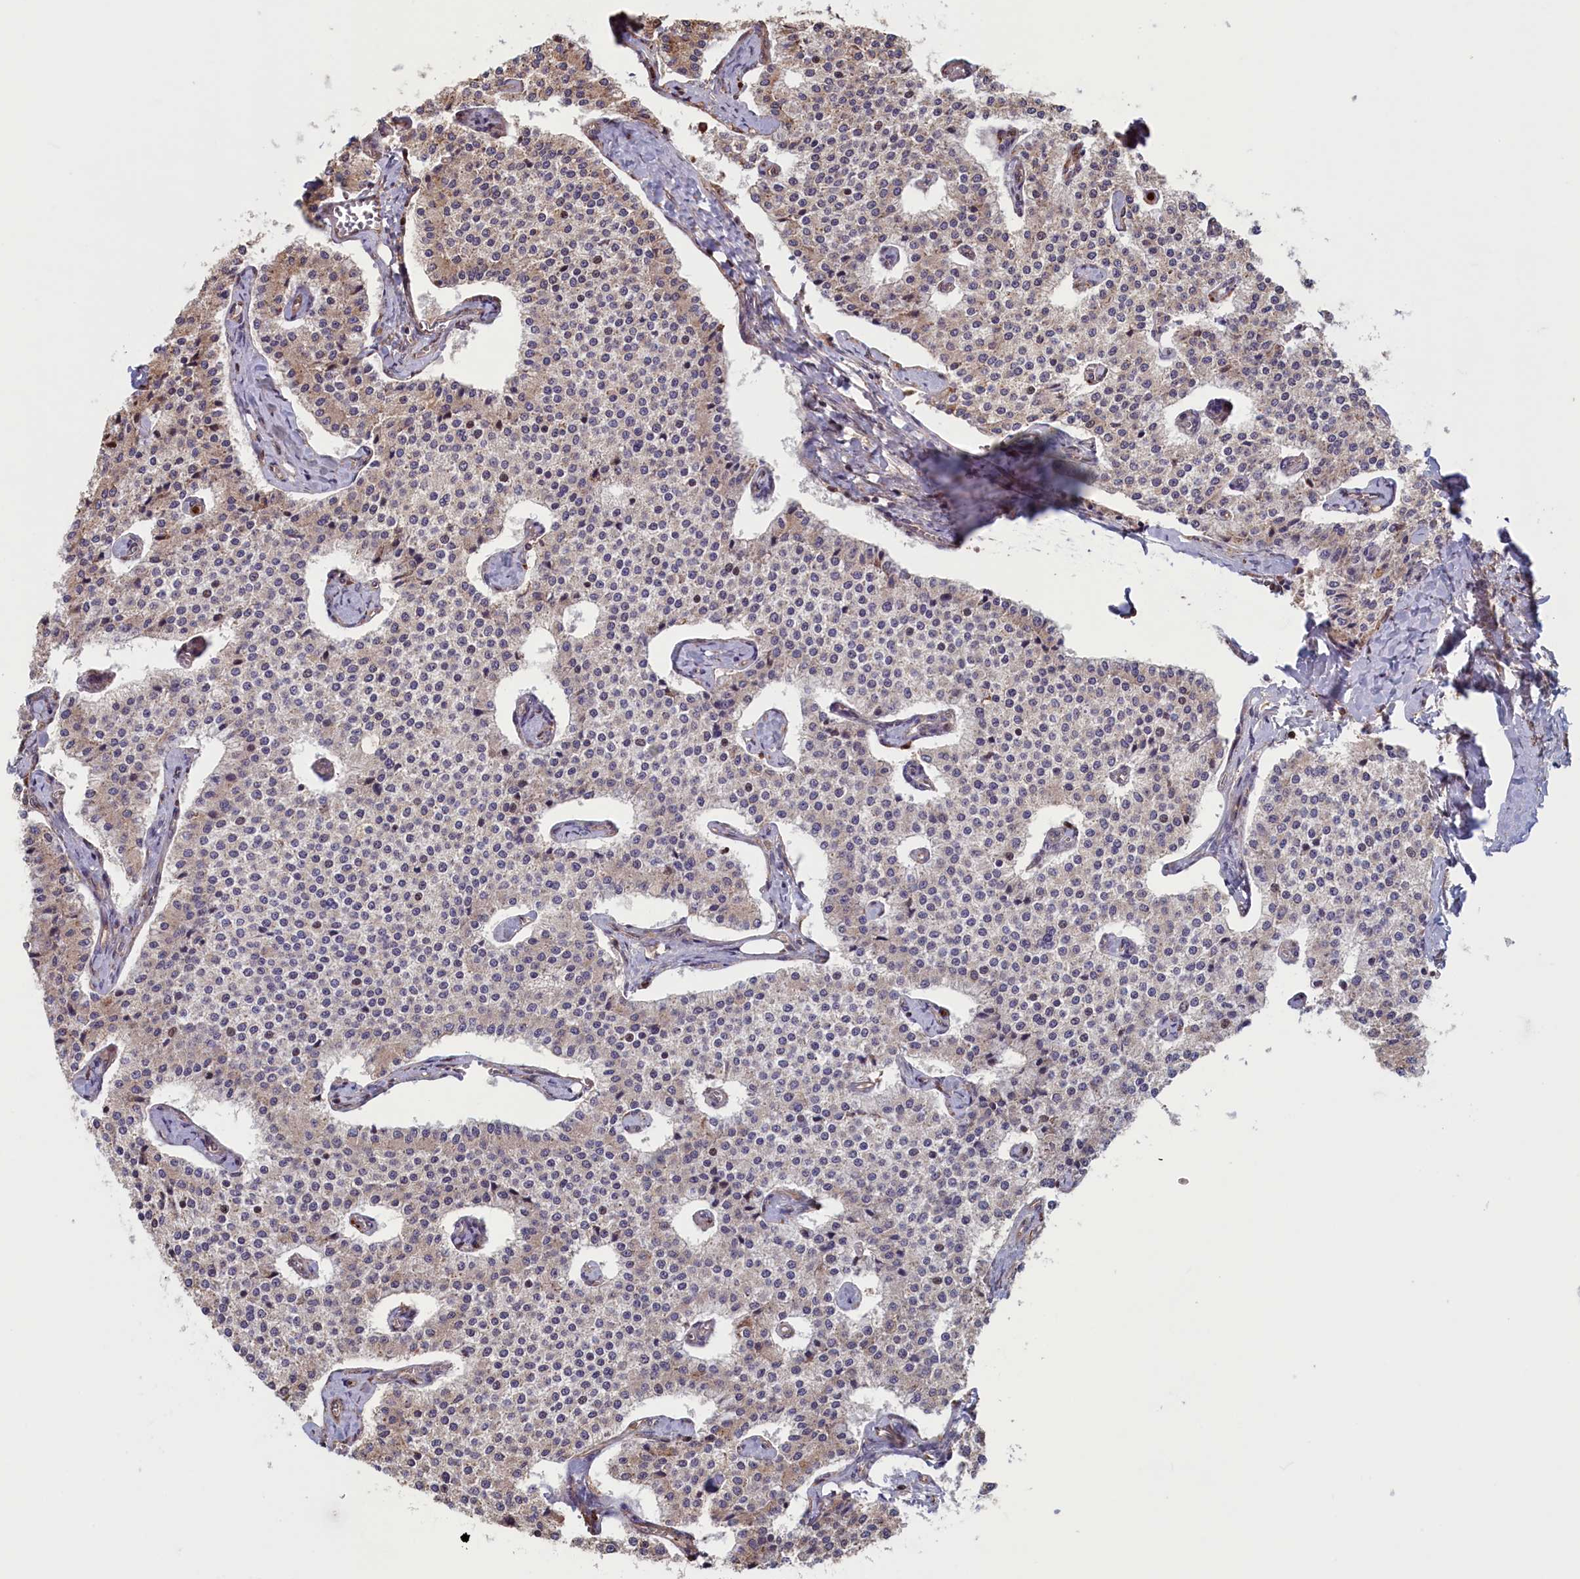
{"staining": {"intensity": "weak", "quantity": "<25%", "location": "cytoplasmic/membranous"}, "tissue": "carcinoid", "cell_type": "Tumor cells", "image_type": "cancer", "snomed": [{"axis": "morphology", "description": "Carcinoid, malignant, NOS"}, {"axis": "topography", "description": "Colon"}], "caption": "Tumor cells show no significant protein staining in carcinoid.", "gene": "RILPL1", "patient": {"sex": "female", "age": 52}}